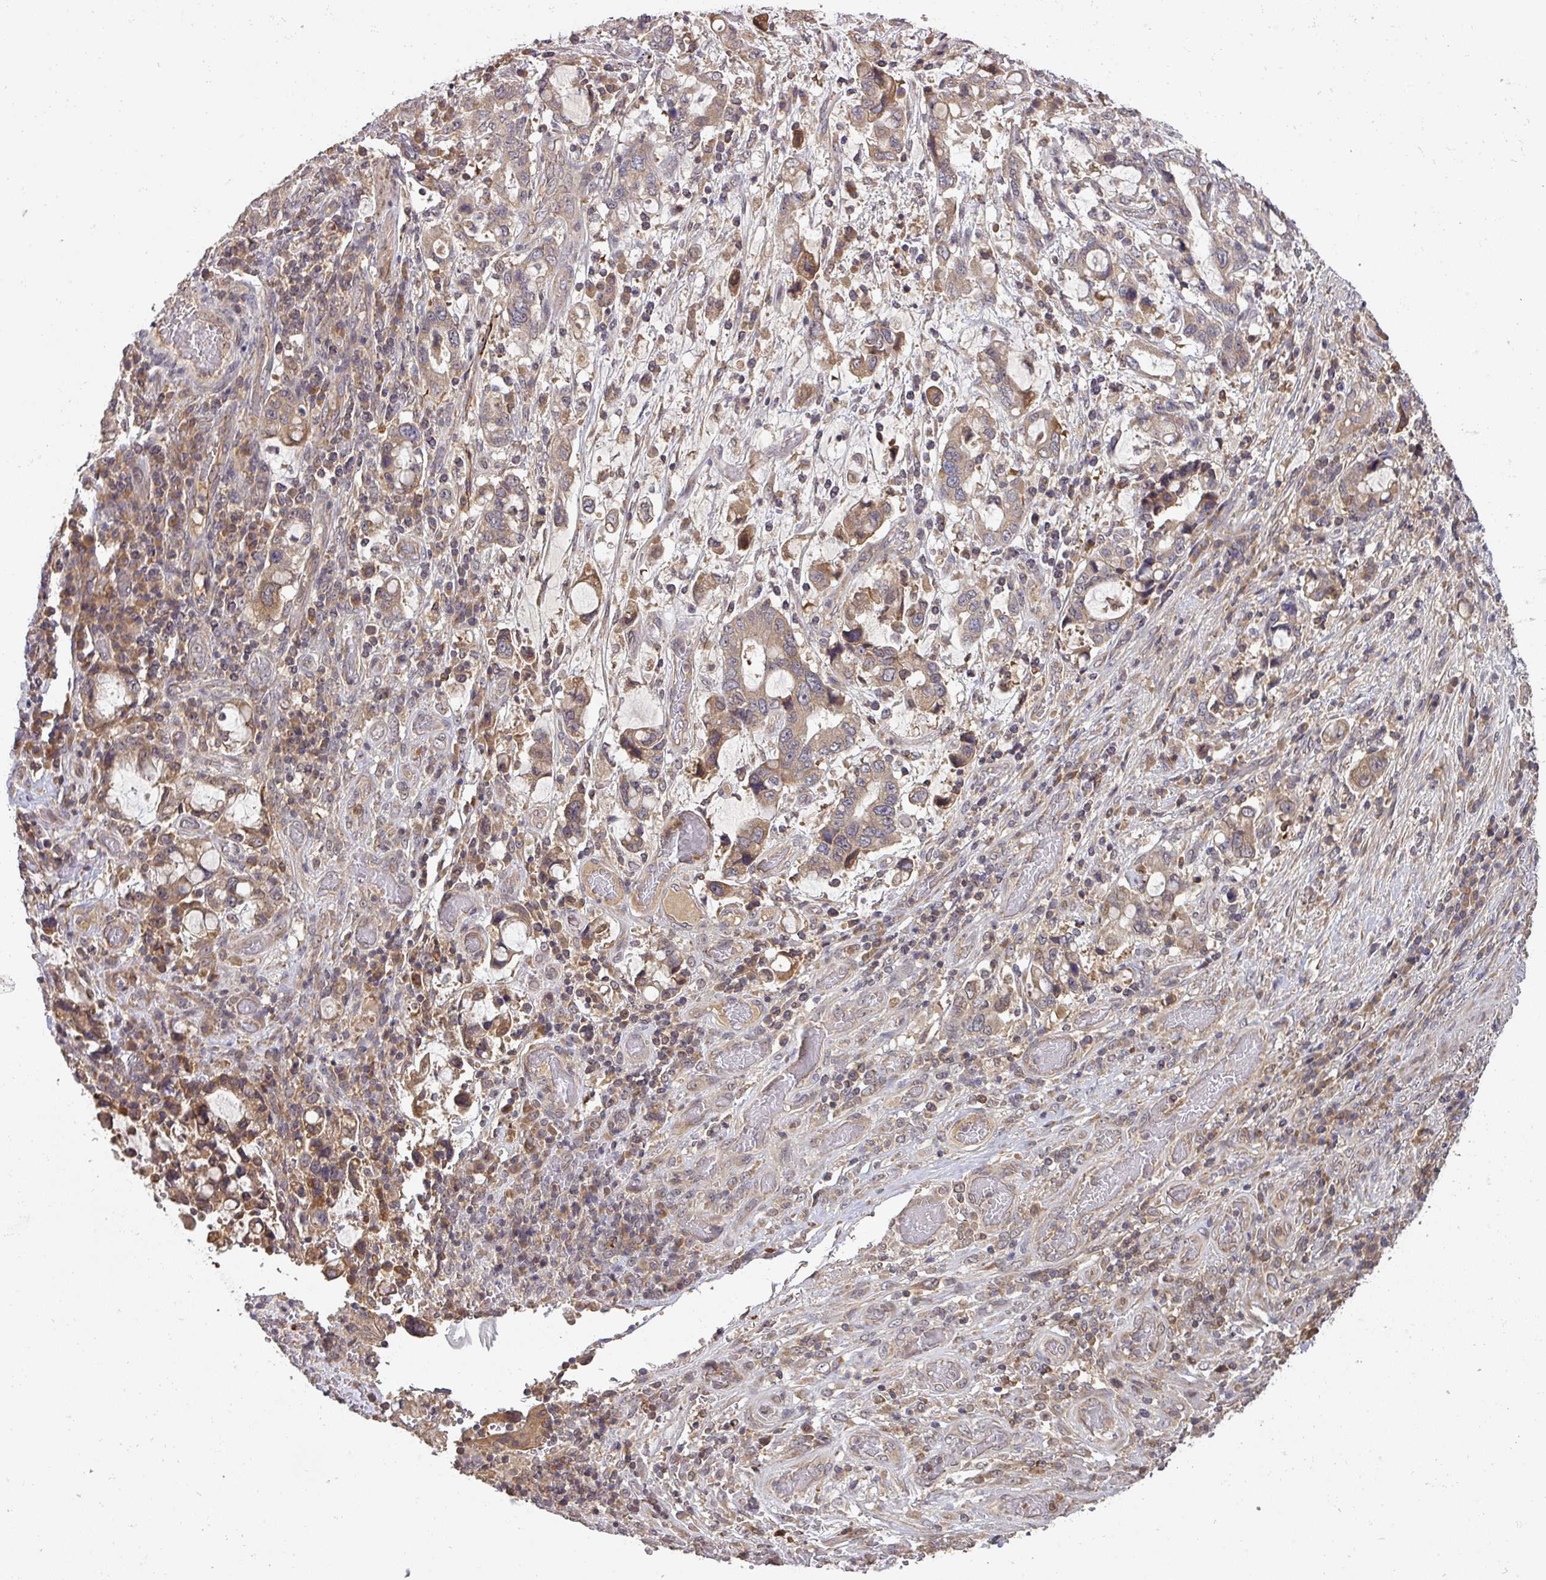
{"staining": {"intensity": "weak", "quantity": ">75%", "location": "cytoplasmic/membranous"}, "tissue": "stomach cancer", "cell_type": "Tumor cells", "image_type": "cancer", "snomed": [{"axis": "morphology", "description": "Adenocarcinoma, NOS"}, {"axis": "topography", "description": "Stomach, upper"}, {"axis": "topography", "description": "Stomach"}], "caption": "This image reveals stomach cancer stained with immunohistochemistry (IHC) to label a protein in brown. The cytoplasmic/membranous of tumor cells show weak positivity for the protein. Nuclei are counter-stained blue.", "gene": "CCDC121", "patient": {"sex": "male", "age": 62}}